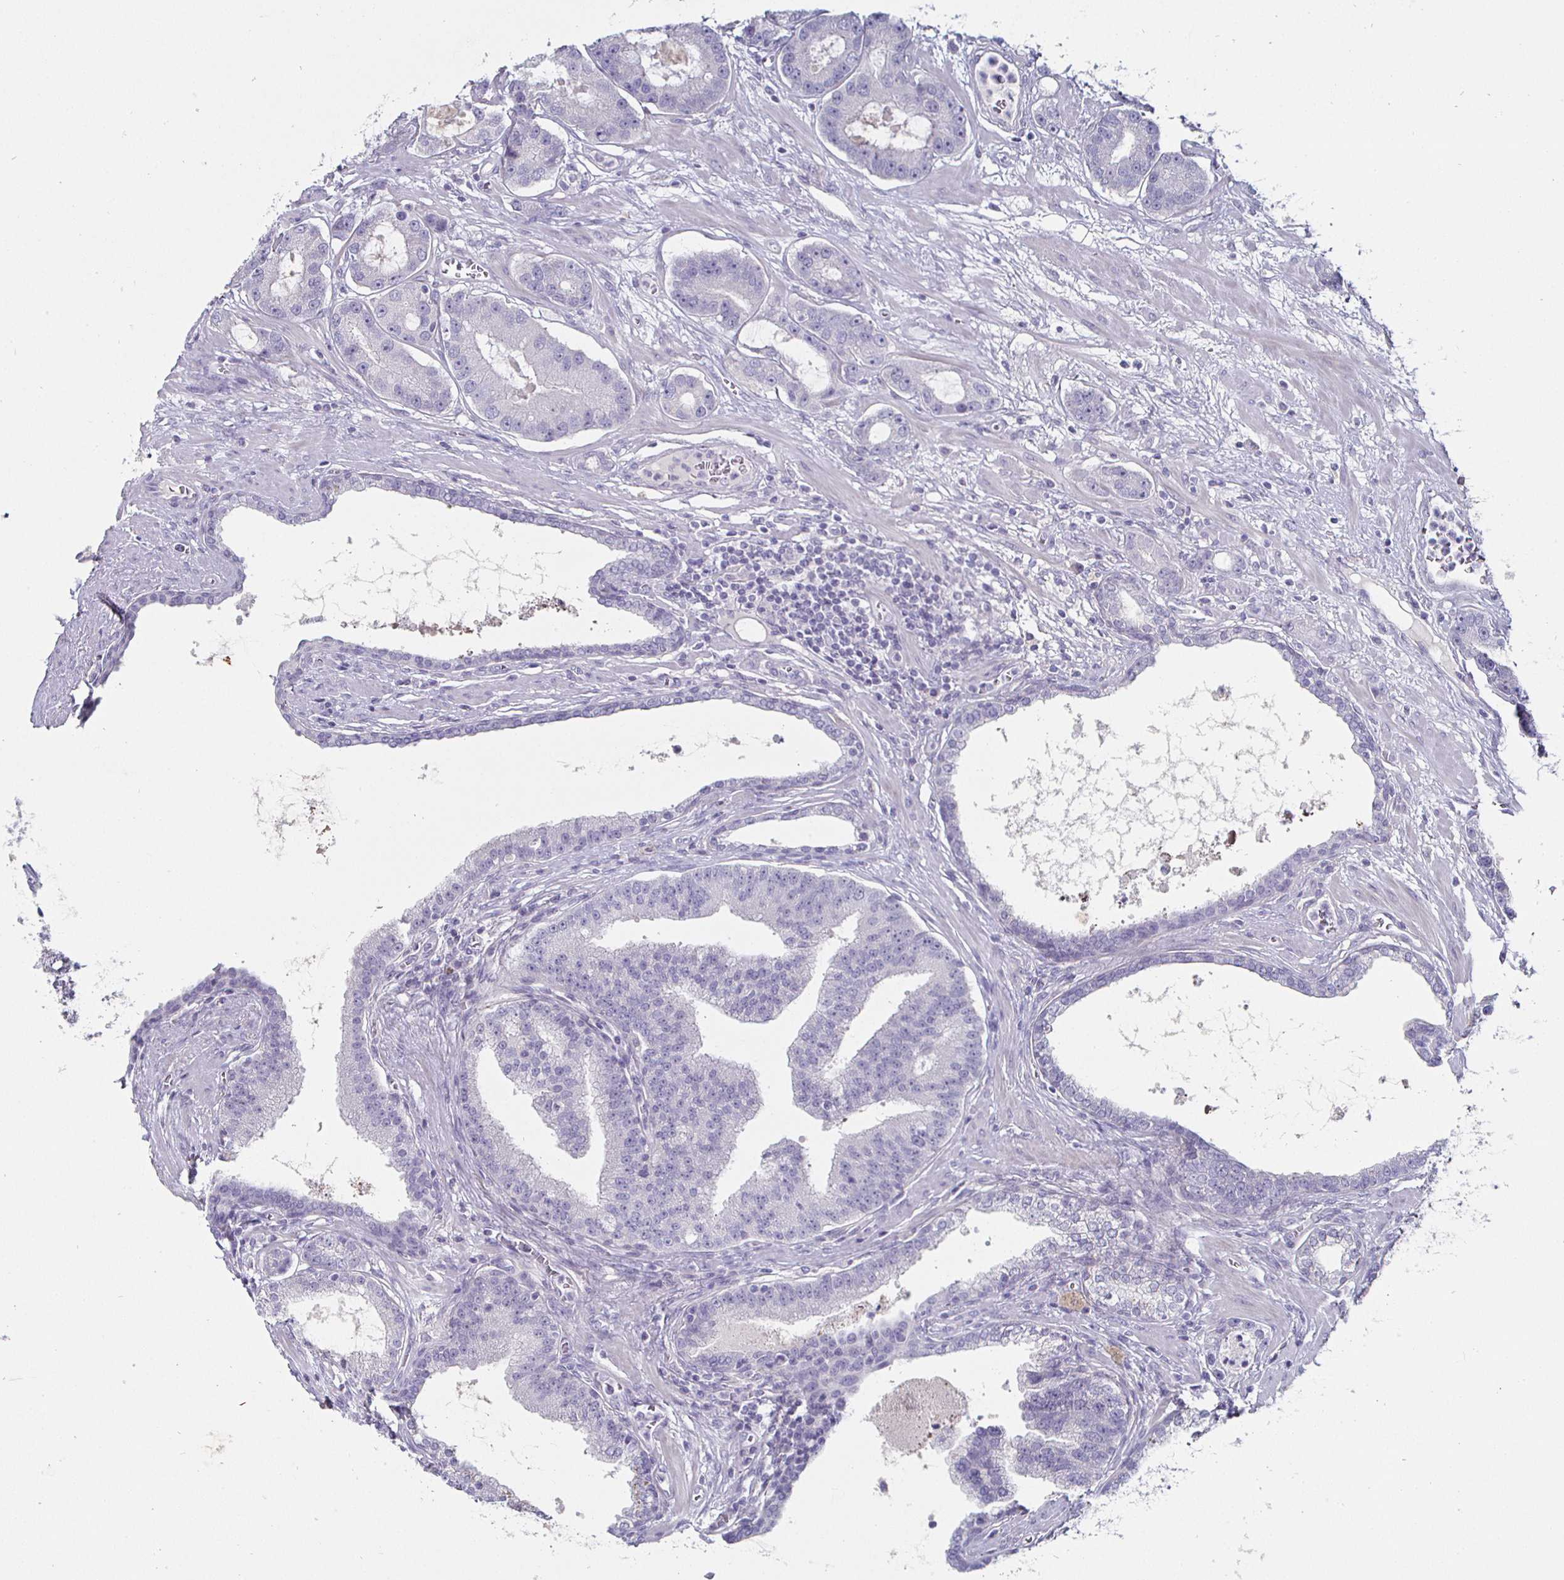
{"staining": {"intensity": "negative", "quantity": "none", "location": "none"}, "tissue": "prostate cancer", "cell_type": "Tumor cells", "image_type": "cancer", "snomed": [{"axis": "morphology", "description": "Adenocarcinoma, High grade"}, {"axis": "topography", "description": "Prostate"}], "caption": "A high-resolution image shows immunohistochemistry staining of prostate cancer (adenocarcinoma (high-grade)), which demonstrates no significant staining in tumor cells.", "gene": "ENPP1", "patient": {"sex": "male", "age": 65}}